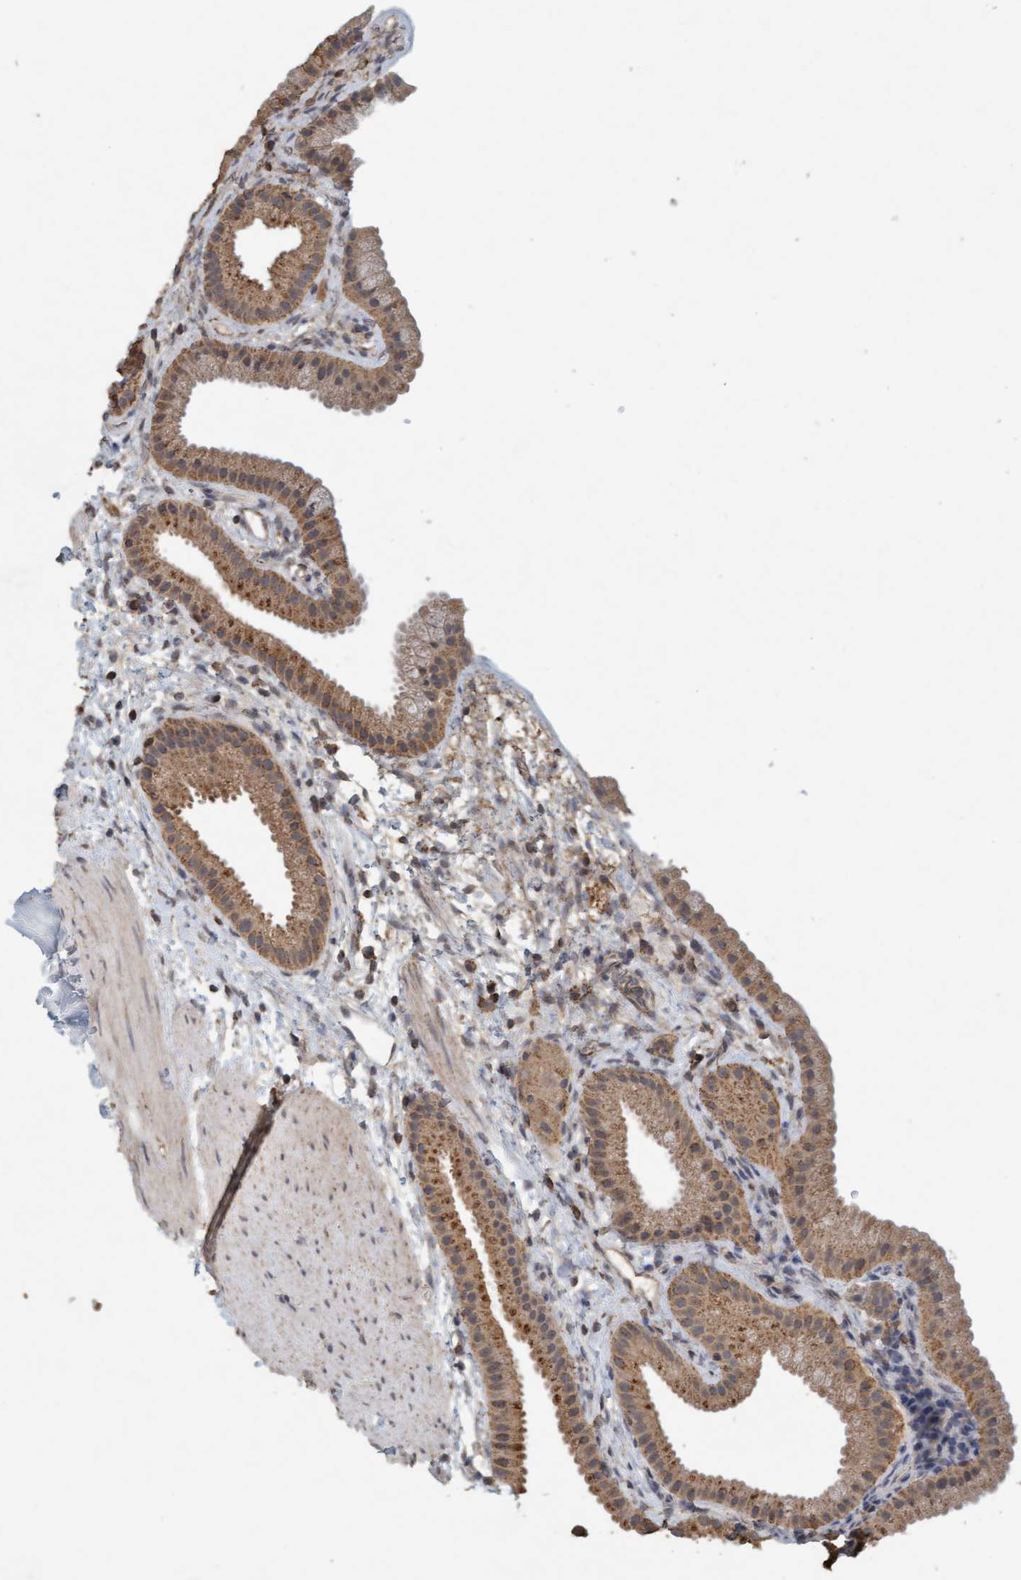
{"staining": {"intensity": "moderate", "quantity": ">75%", "location": "cytoplasmic/membranous"}, "tissue": "gallbladder", "cell_type": "Glandular cells", "image_type": "normal", "snomed": [{"axis": "morphology", "description": "Normal tissue, NOS"}, {"axis": "topography", "description": "Gallbladder"}], "caption": "Moderate cytoplasmic/membranous positivity for a protein is identified in about >75% of glandular cells of unremarkable gallbladder using IHC.", "gene": "VSIG8", "patient": {"sex": "female", "age": 64}}